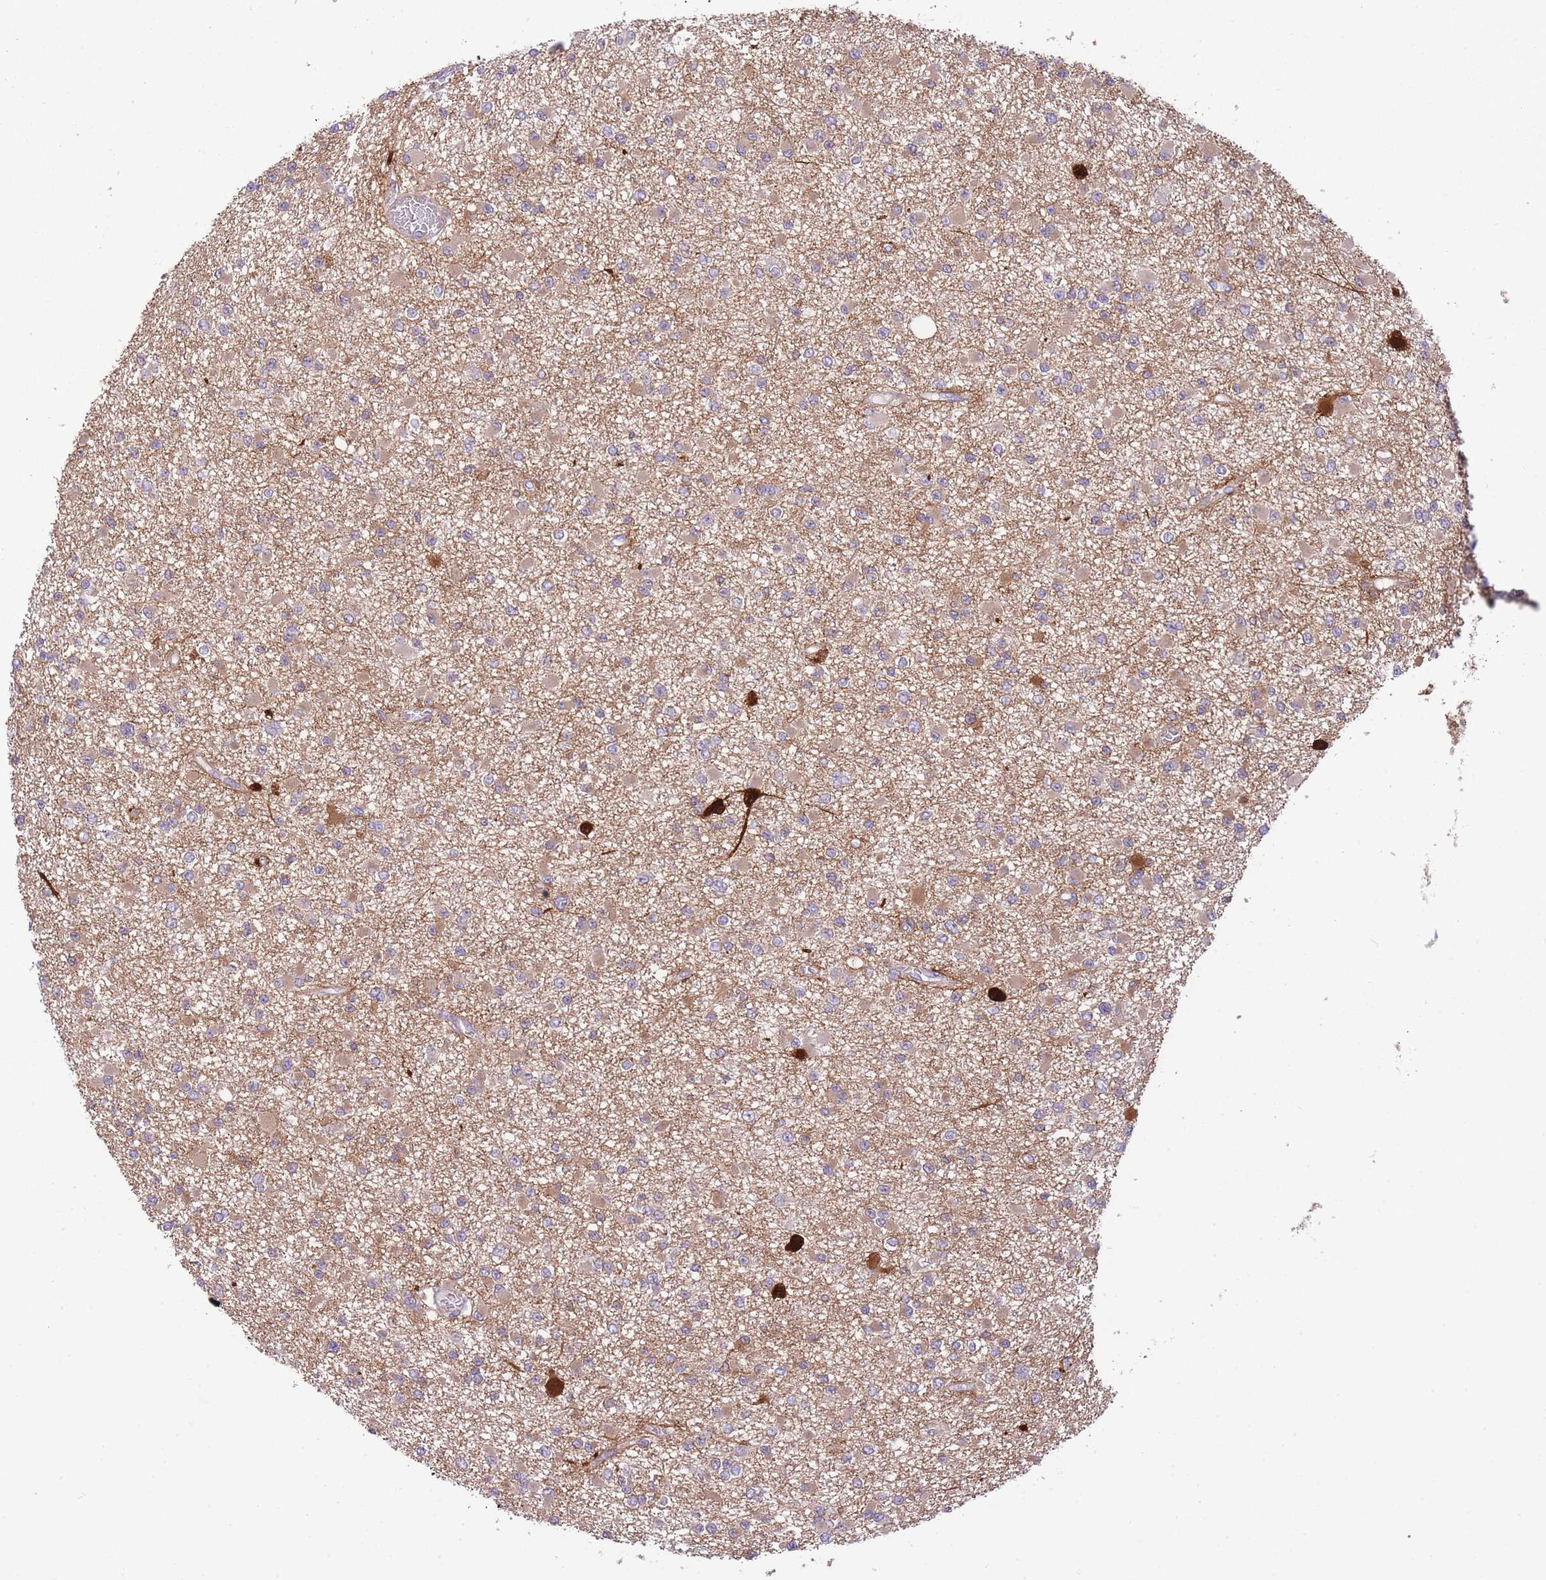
{"staining": {"intensity": "weak", "quantity": "<25%", "location": "cytoplasmic/membranous"}, "tissue": "glioma", "cell_type": "Tumor cells", "image_type": "cancer", "snomed": [{"axis": "morphology", "description": "Glioma, malignant, Low grade"}, {"axis": "topography", "description": "Brain"}], "caption": "Immunohistochemical staining of human glioma demonstrates no significant expression in tumor cells.", "gene": "PRKAR1A", "patient": {"sex": "female", "age": 22}}